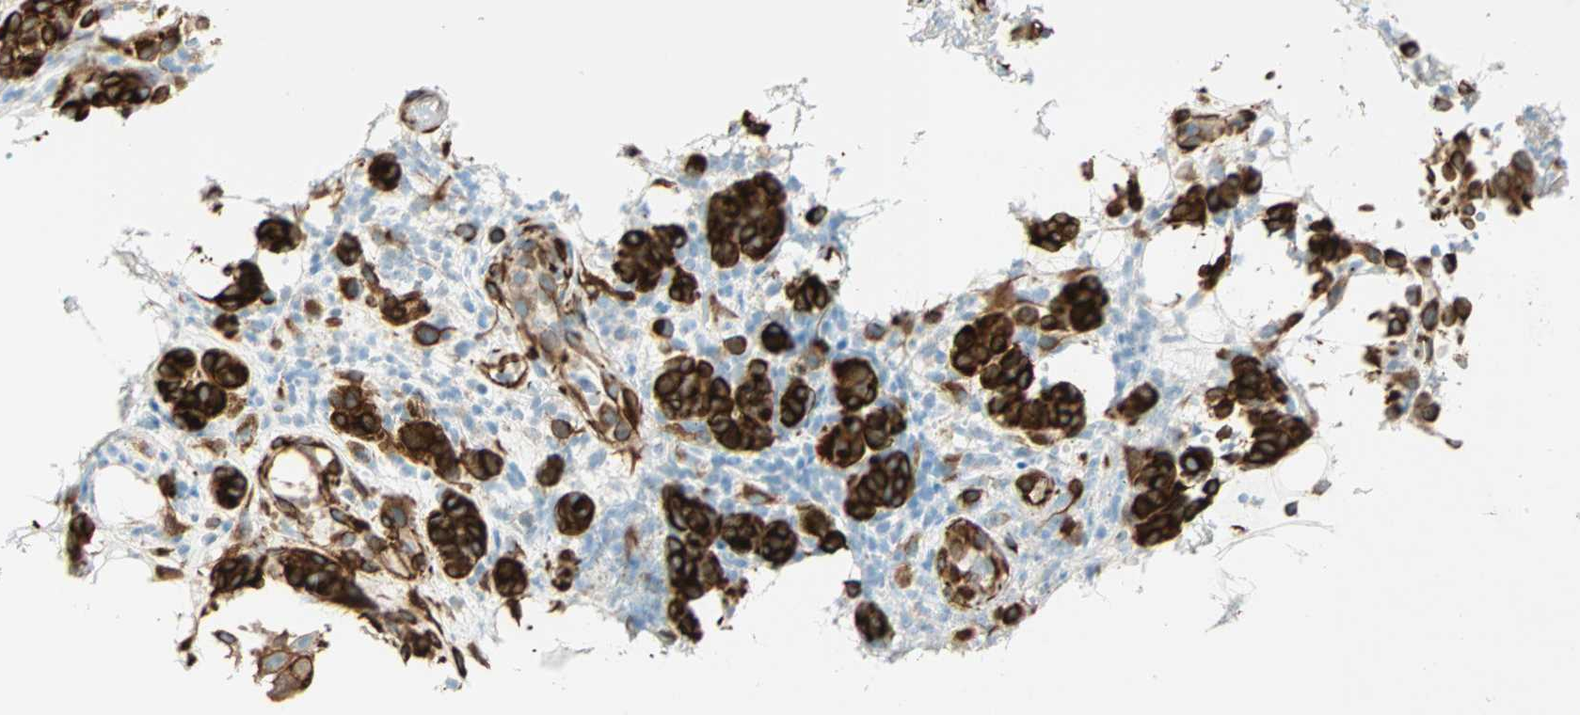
{"staining": {"intensity": "strong", "quantity": ">75%", "location": "cytoplasmic/membranous"}, "tissue": "melanoma", "cell_type": "Tumor cells", "image_type": "cancer", "snomed": [{"axis": "morphology", "description": "Malignant melanoma, NOS"}, {"axis": "topography", "description": "Skin"}], "caption": "Brown immunohistochemical staining in melanoma demonstrates strong cytoplasmic/membranous positivity in about >75% of tumor cells. Using DAB (brown) and hematoxylin (blue) stains, captured at high magnification using brightfield microscopy.", "gene": "NES", "patient": {"sex": "male", "age": 64}}